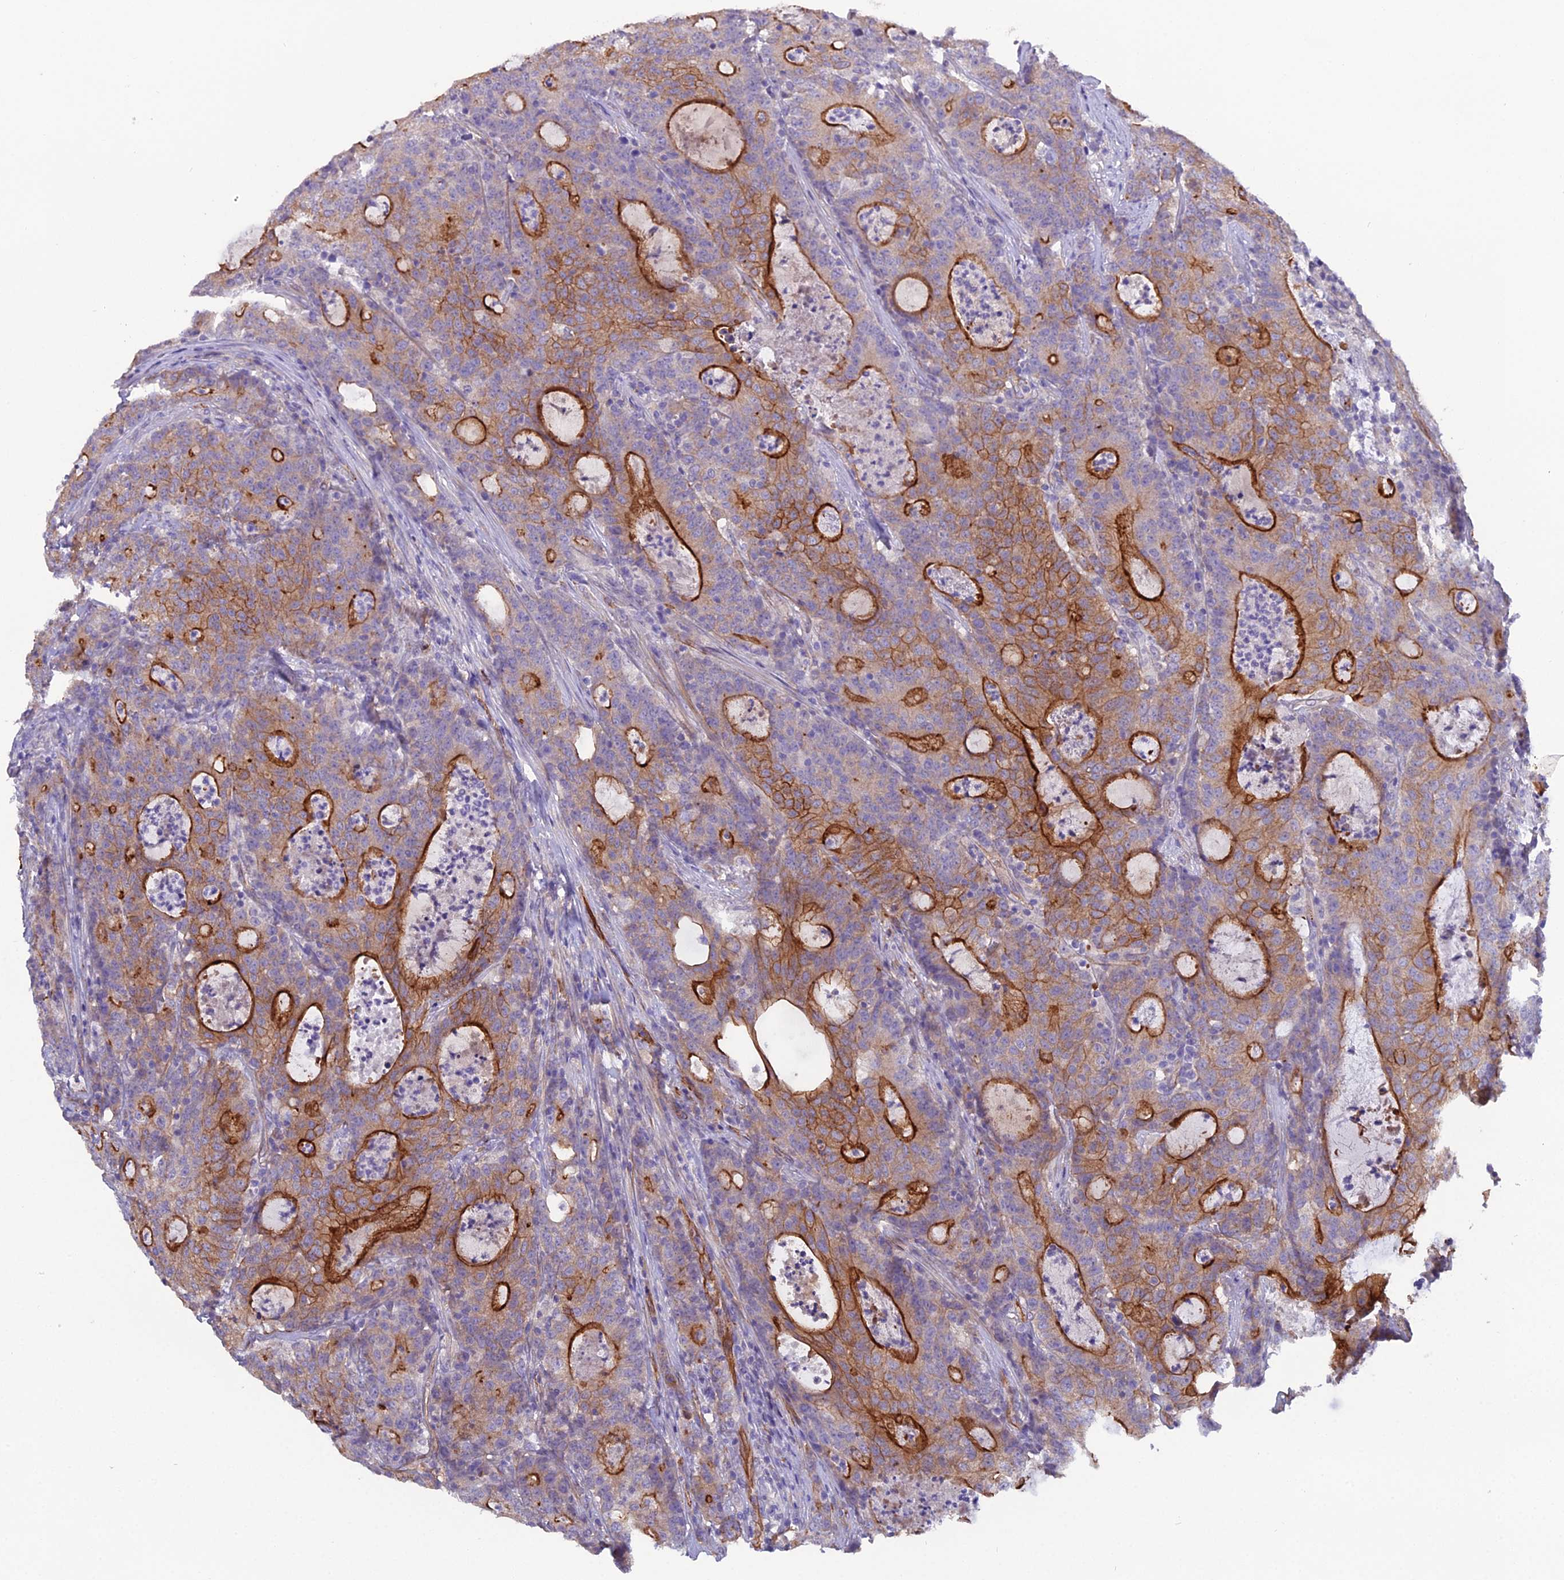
{"staining": {"intensity": "strong", "quantity": "25%-75%", "location": "cytoplasmic/membranous"}, "tissue": "colorectal cancer", "cell_type": "Tumor cells", "image_type": "cancer", "snomed": [{"axis": "morphology", "description": "Adenocarcinoma, NOS"}, {"axis": "topography", "description": "Colon"}], "caption": "Colorectal adenocarcinoma stained for a protein (brown) exhibits strong cytoplasmic/membranous positive positivity in approximately 25%-75% of tumor cells.", "gene": "CFAP47", "patient": {"sex": "male", "age": 83}}